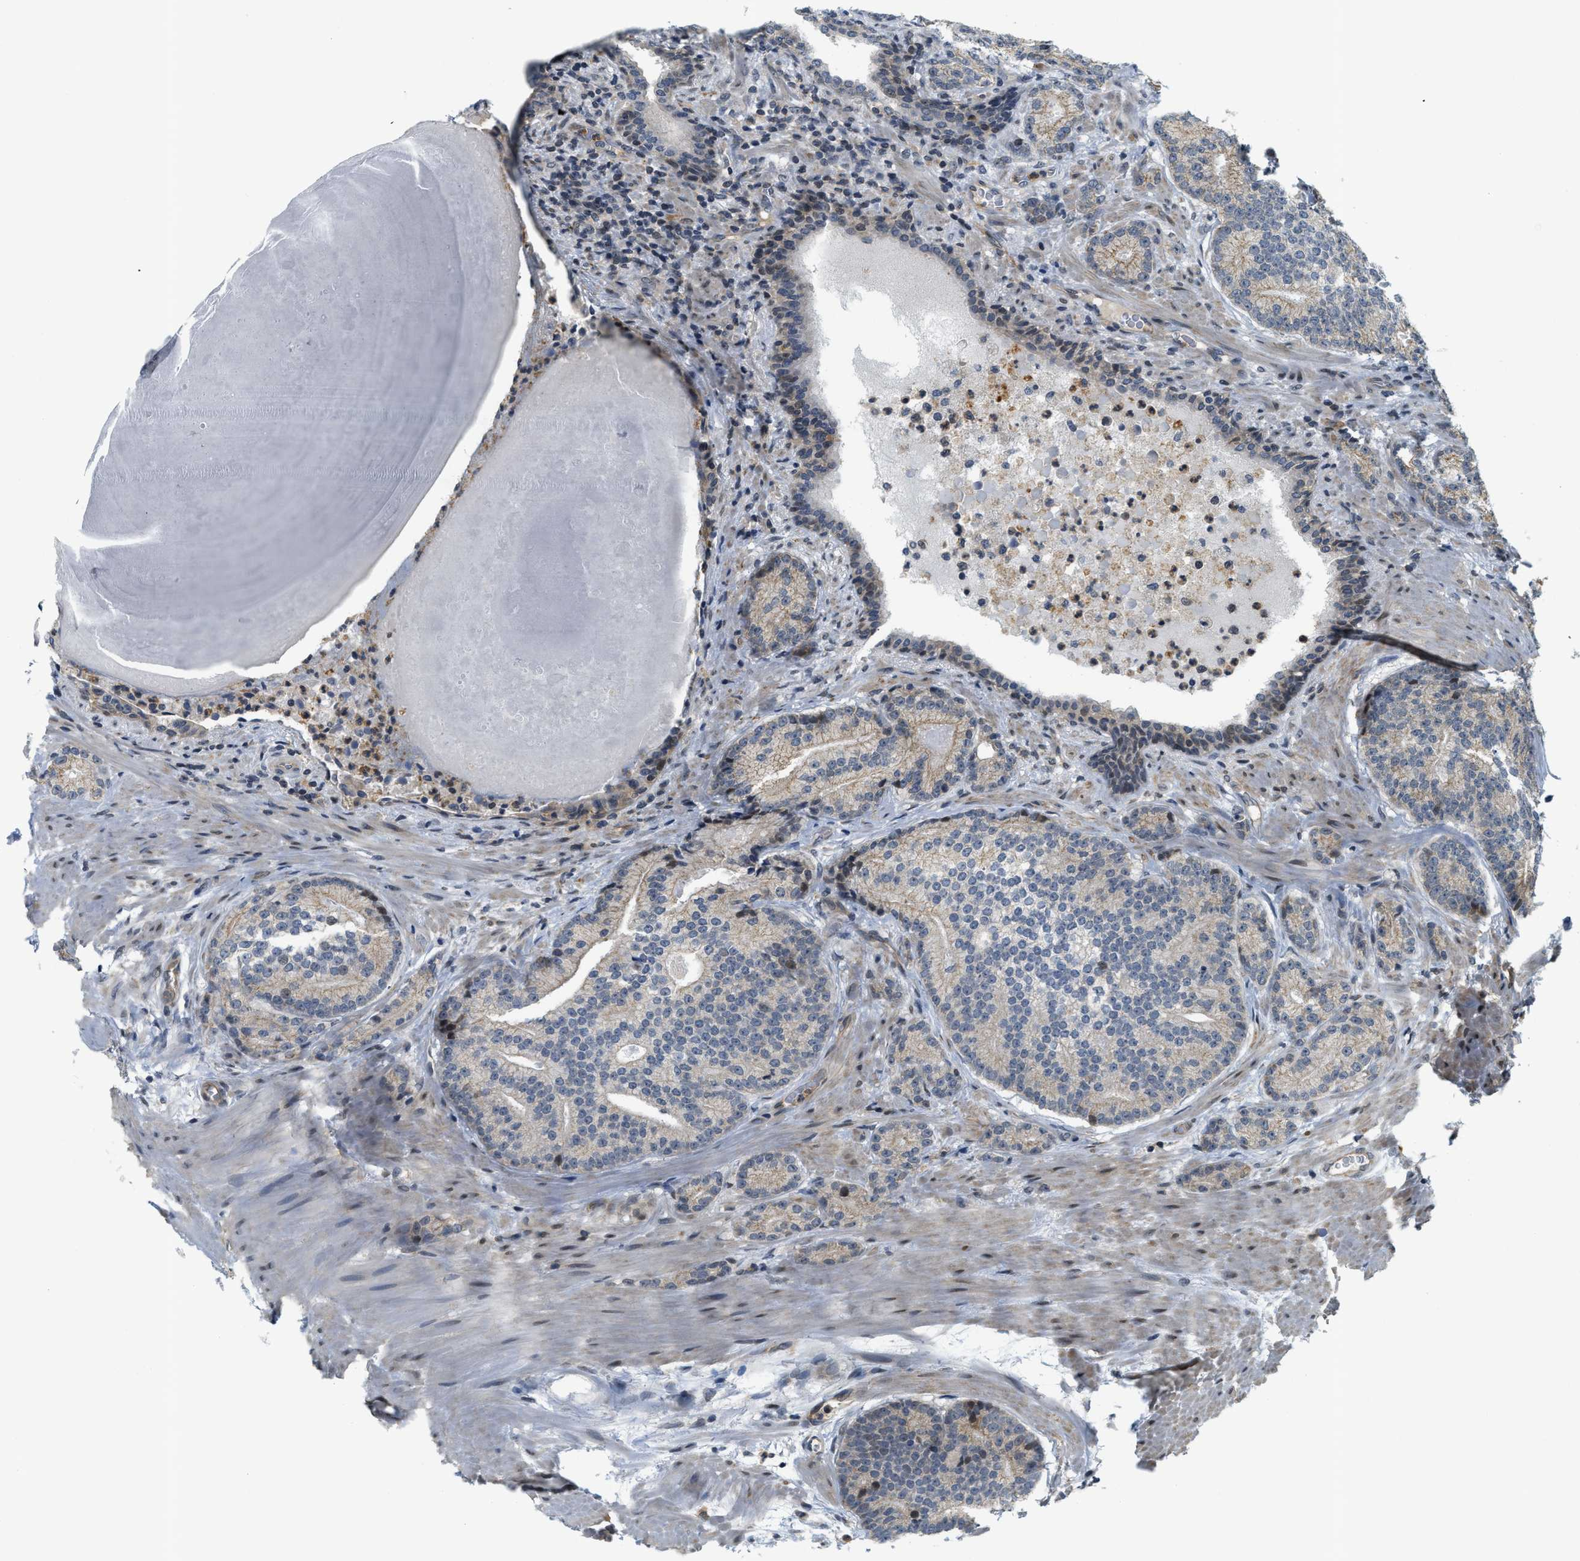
{"staining": {"intensity": "weak", "quantity": "<25%", "location": "cytoplasmic/membranous"}, "tissue": "prostate cancer", "cell_type": "Tumor cells", "image_type": "cancer", "snomed": [{"axis": "morphology", "description": "Adenocarcinoma, High grade"}, {"axis": "topography", "description": "Prostate"}], "caption": "Tumor cells show no significant protein expression in prostate cancer (adenocarcinoma (high-grade)).", "gene": "KMT2A", "patient": {"sex": "male", "age": 61}}